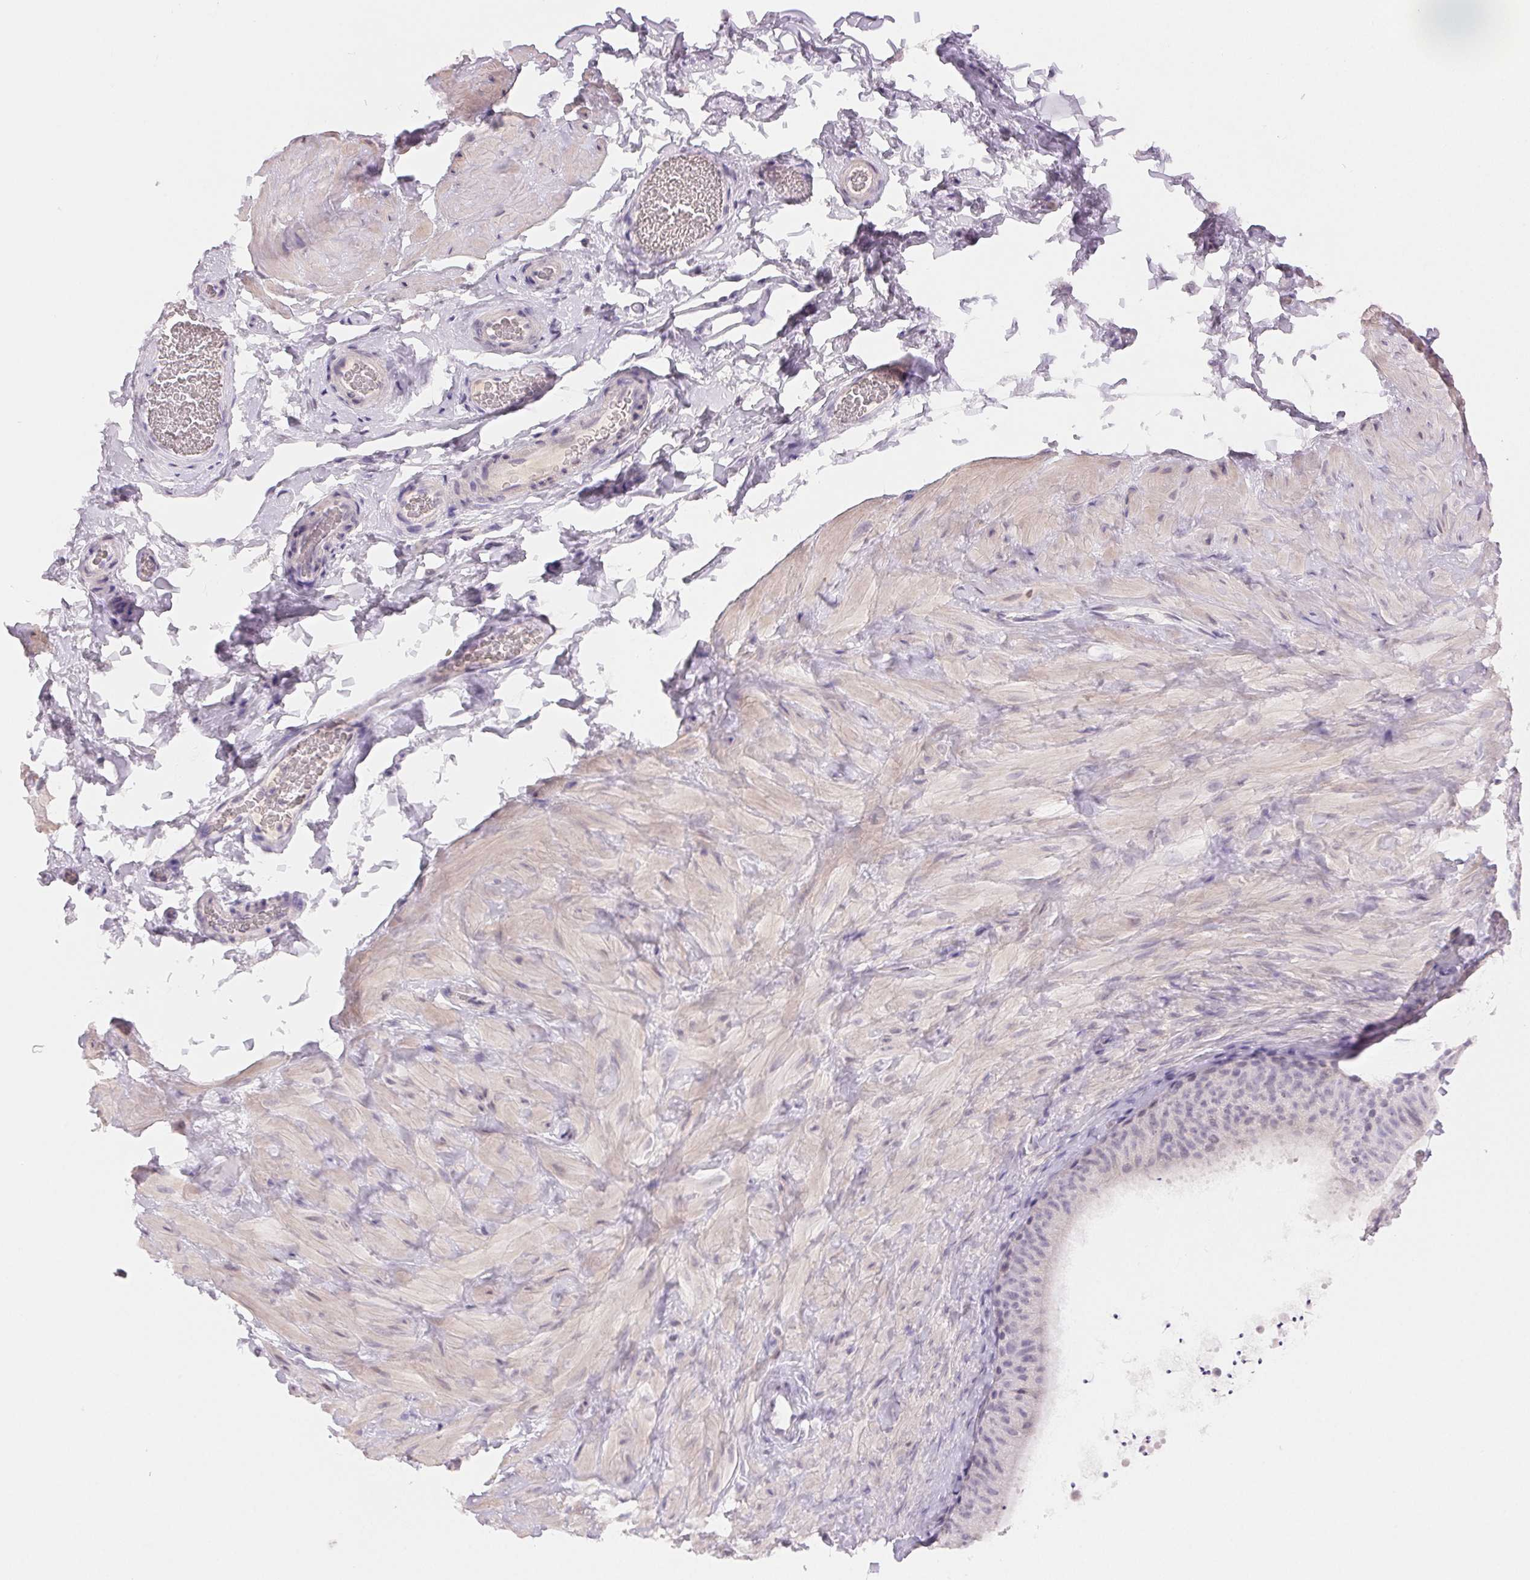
{"staining": {"intensity": "negative", "quantity": "none", "location": "none"}, "tissue": "epididymis", "cell_type": "Glandular cells", "image_type": "normal", "snomed": [{"axis": "morphology", "description": "Normal tissue, NOS"}, {"axis": "topography", "description": "Epididymis, spermatic cord, NOS"}, {"axis": "topography", "description": "Epididymis"}], "caption": "Image shows no significant protein staining in glandular cells of benign epididymis. Brightfield microscopy of IHC stained with DAB (3,3'-diaminobenzidine) (brown) and hematoxylin (blue), captured at high magnification.", "gene": "BPIFB2", "patient": {"sex": "male", "age": 31}}